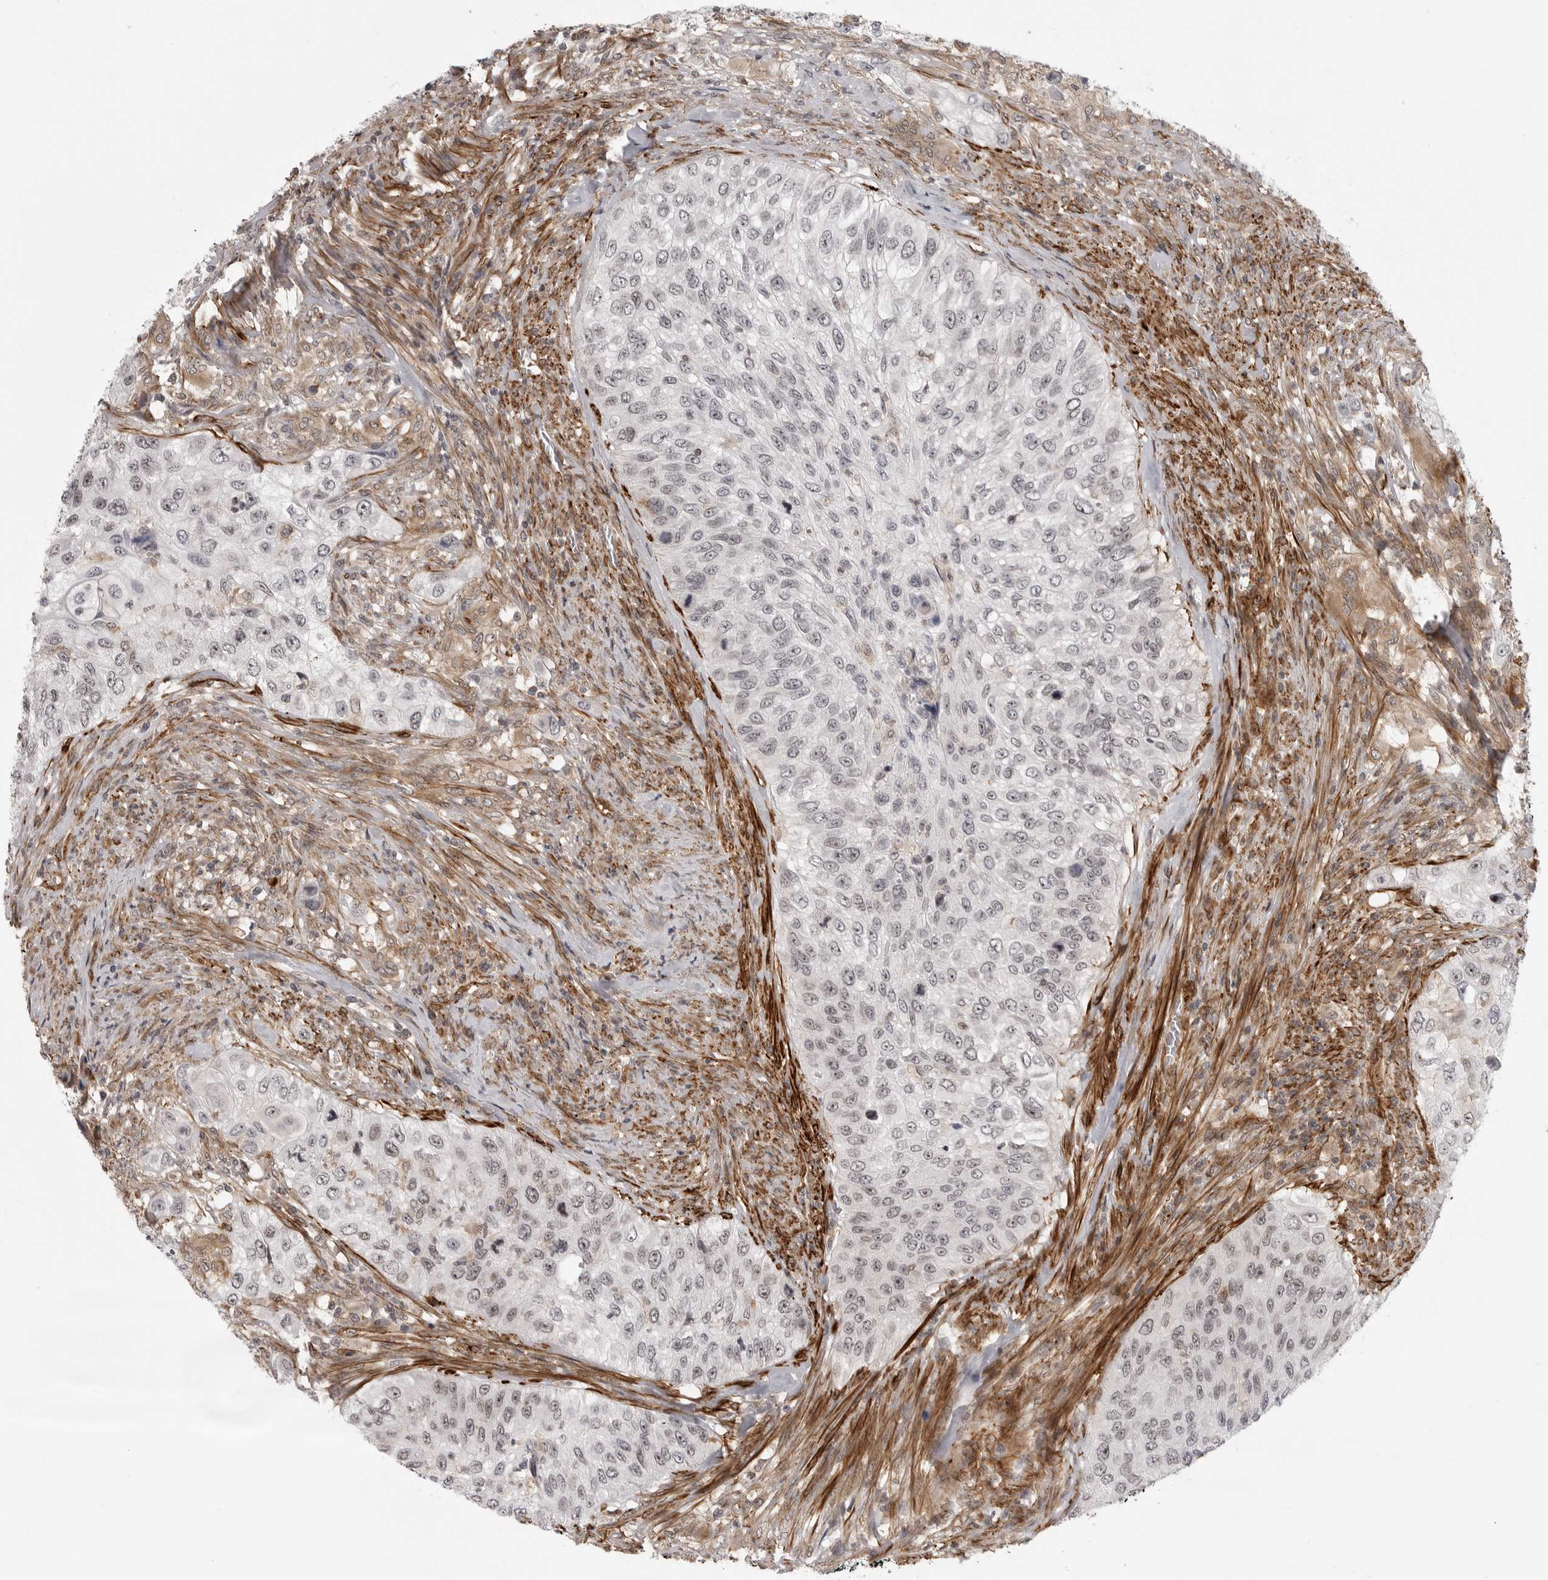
{"staining": {"intensity": "weak", "quantity": "<25%", "location": "nuclear"}, "tissue": "urothelial cancer", "cell_type": "Tumor cells", "image_type": "cancer", "snomed": [{"axis": "morphology", "description": "Urothelial carcinoma, High grade"}, {"axis": "topography", "description": "Urinary bladder"}], "caption": "This is a micrograph of immunohistochemistry (IHC) staining of urothelial carcinoma (high-grade), which shows no positivity in tumor cells.", "gene": "TUT4", "patient": {"sex": "female", "age": 60}}